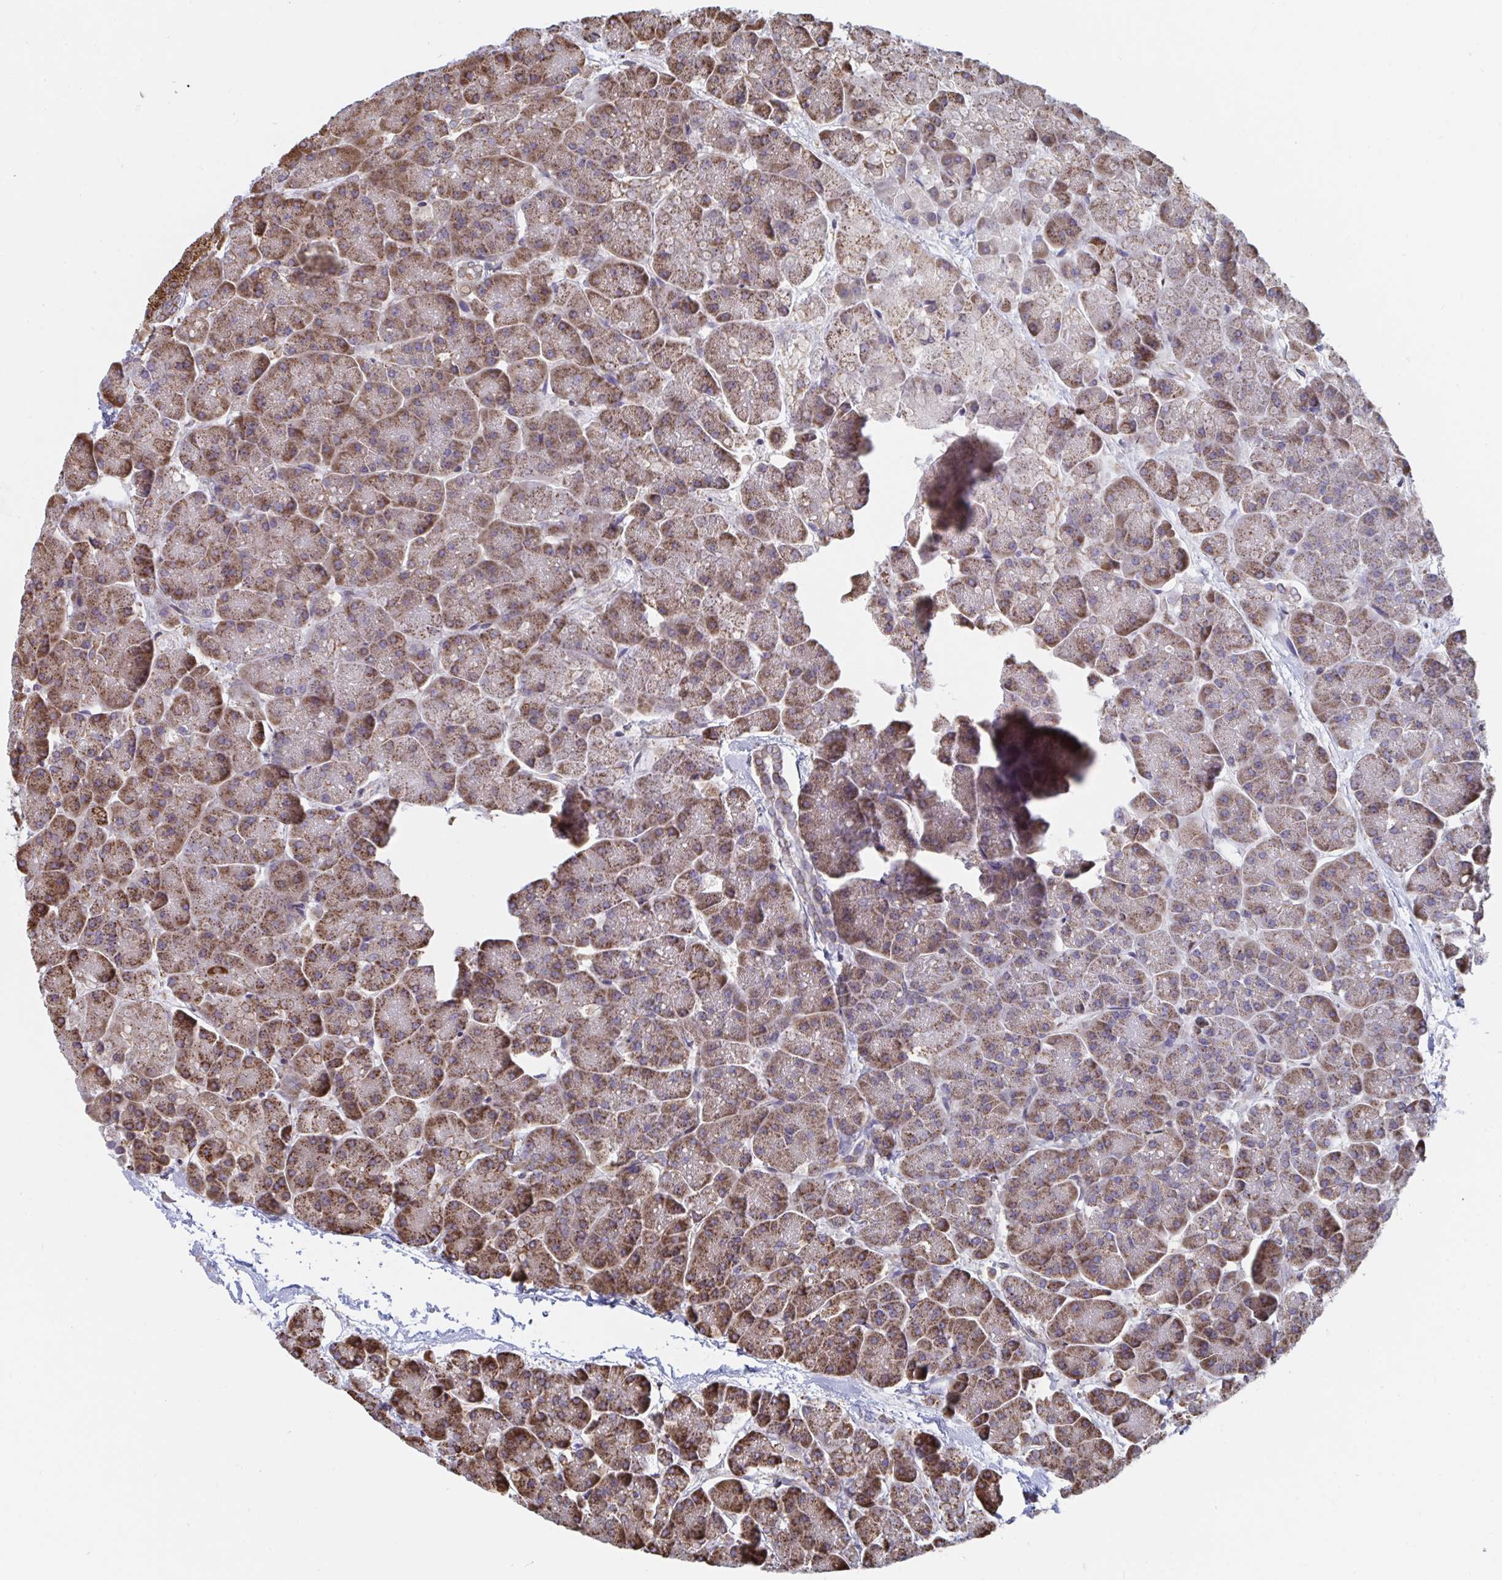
{"staining": {"intensity": "moderate", "quantity": ">75%", "location": "cytoplasmic/membranous"}, "tissue": "pancreas", "cell_type": "Exocrine glandular cells", "image_type": "normal", "snomed": [{"axis": "morphology", "description": "Normal tissue, NOS"}, {"axis": "topography", "description": "Pancreas"}, {"axis": "topography", "description": "Peripheral nerve tissue"}], "caption": "Normal pancreas demonstrates moderate cytoplasmic/membranous expression in about >75% of exocrine glandular cells.", "gene": "ELAVL1", "patient": {"sex": "male", "age": 54}}